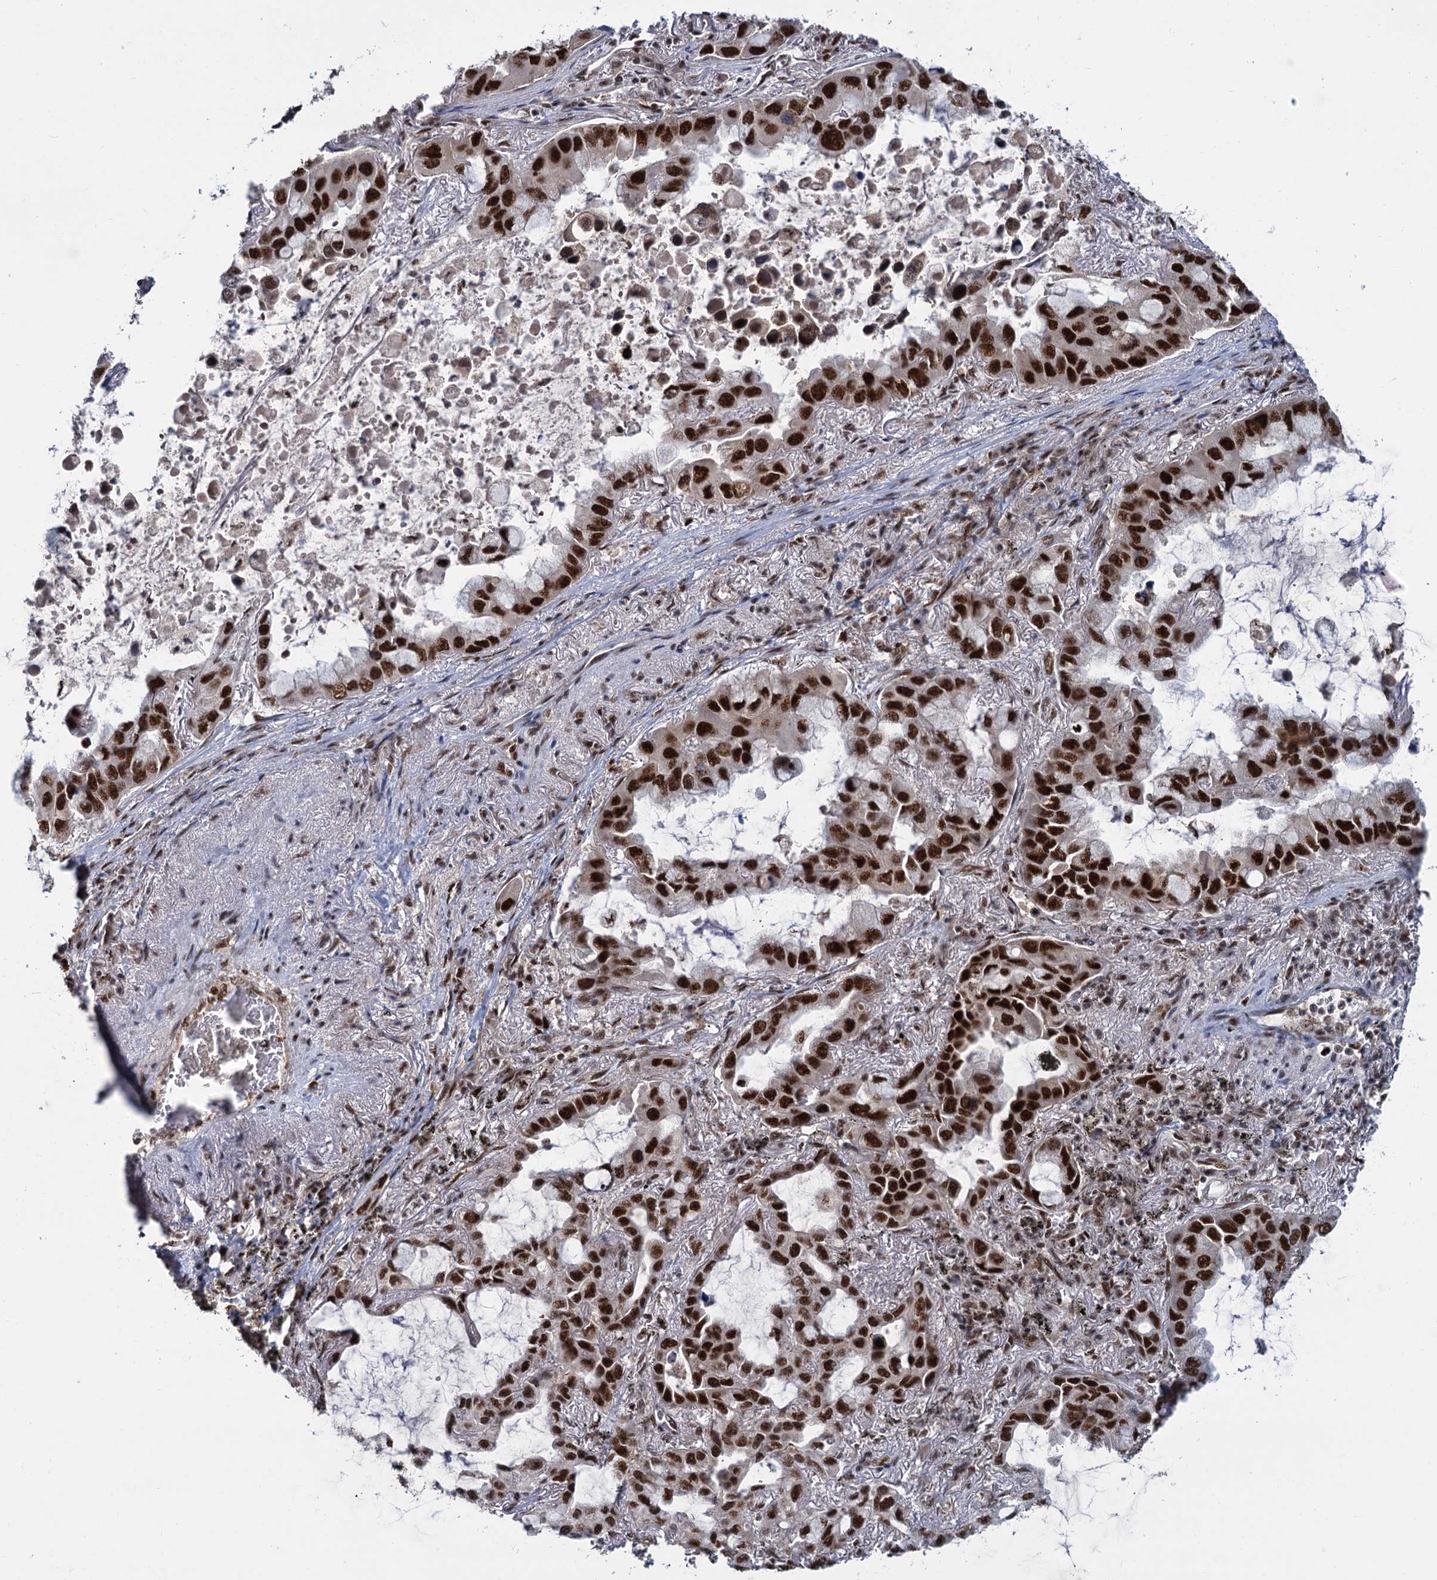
{"staining": {"intensity": "strong", "quantity": ">75%", "location": "nuclear"}, "tissue": "lung cancer", "cell_type": "Tumor cells", "image_type": "cancer", "snomed": [{"axis": "morphology", "description": "Adenocarcinoma, NOS"}, {"axis": "topography", "description": "Lung"}], "caption": "Protein analysis of lung adenocarcinoma tissue exhibits strong nuclear expression in approximately >75% of tumor cells.", "gene": "WBP4", "patient": {"sex": "male", "age": 64}}